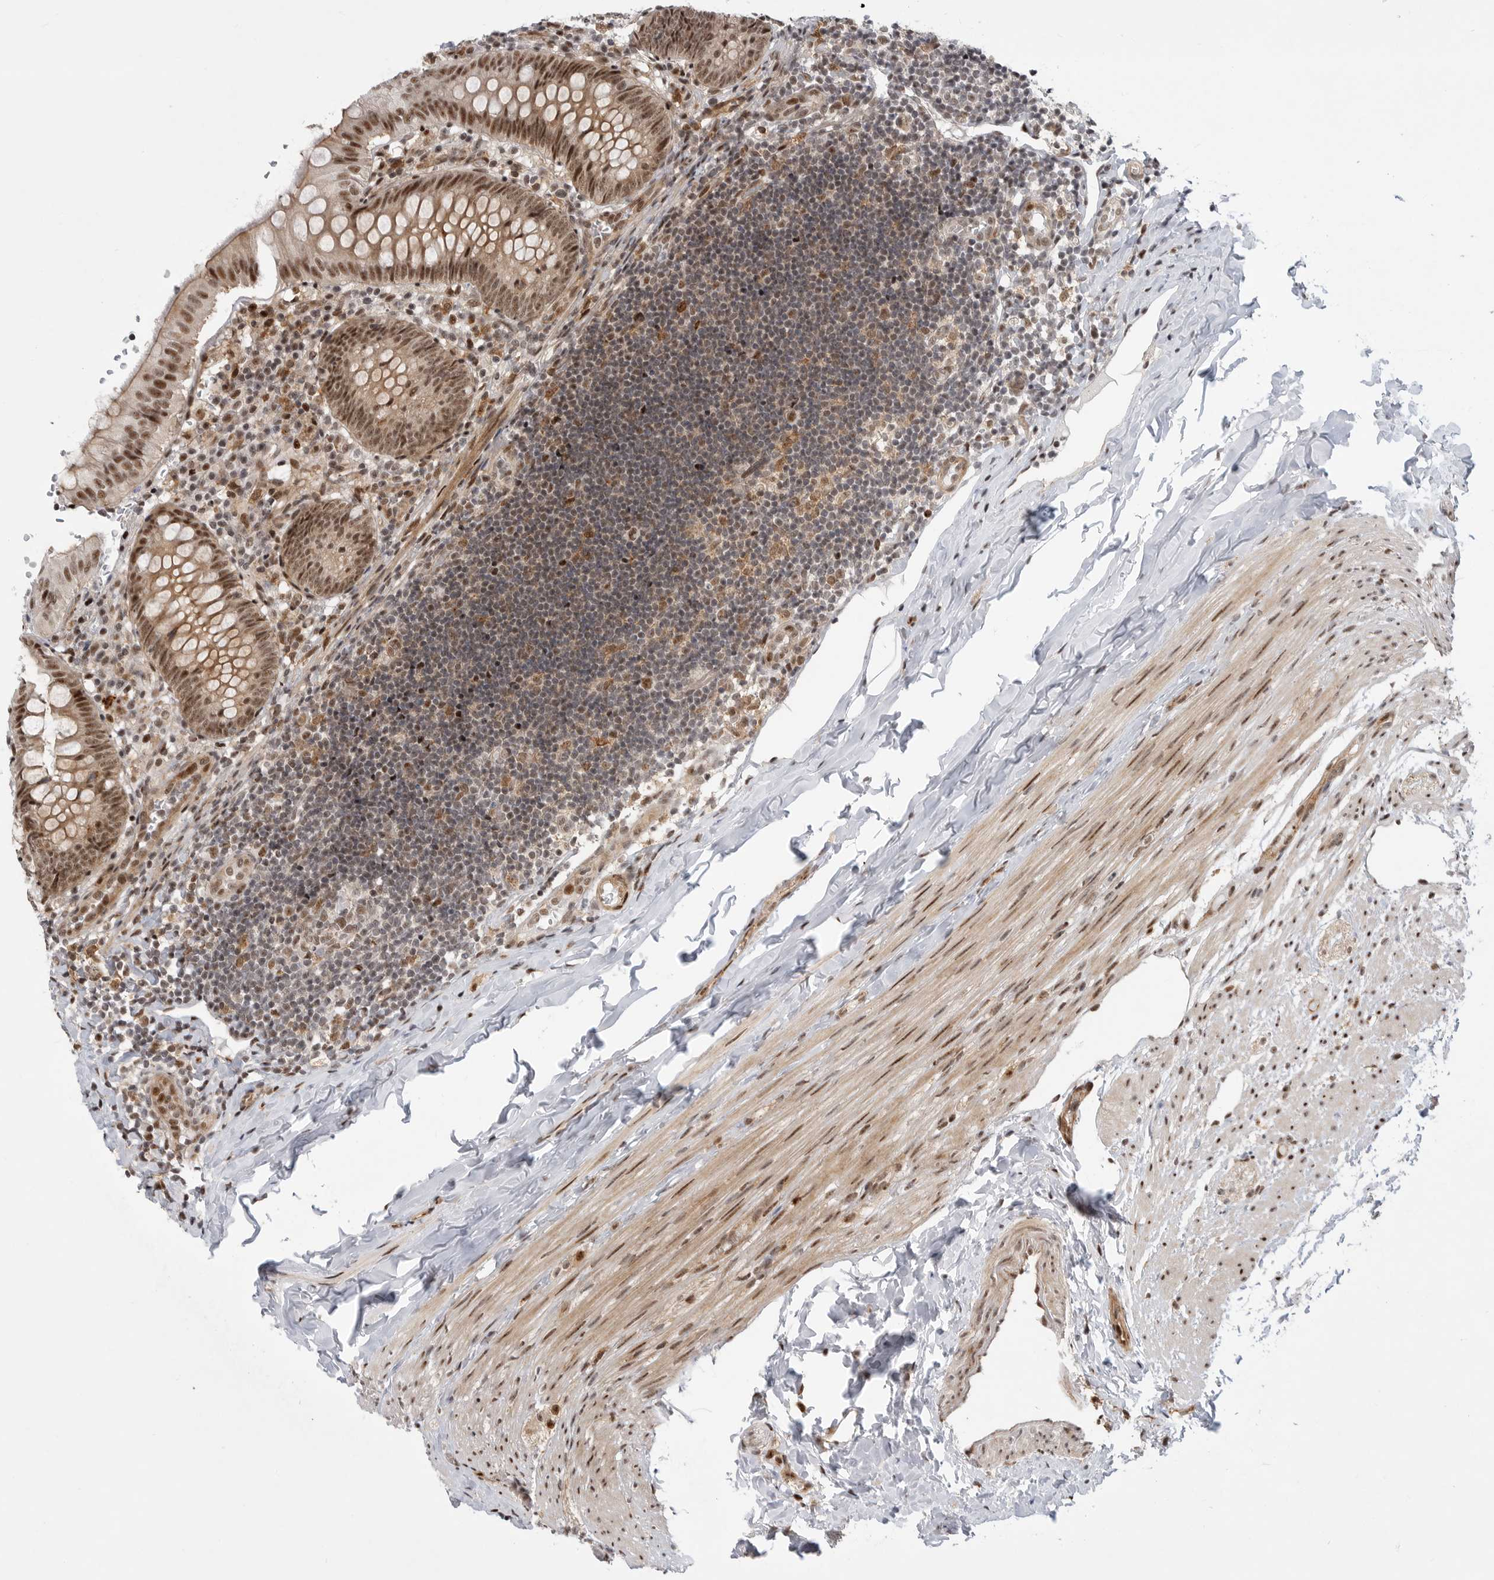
{"staining": {"intensity": "strong", "quantity": ">75%", "location": "cytoplasmic/membranous,nuclear"}, "tissue": "appendix", "cell_type": "Glandular cells", "image_type": "normal", "snomed": [{"axis": "morphology", "description": "Normal tissue, NOS"}, {"axis": "topography", "description": "Appendix"}], "caption": "This photomicrograph displays normal appendix stained with immunohistochemistry to label a protein in brown. The cytoplasmic/membranous,nuclear of glandular cells show strong positivity for the protein. Nuclei are counter-stained blue.", "gene": "GPATCH2", "patient": {"sex": "male", "age": 8}}